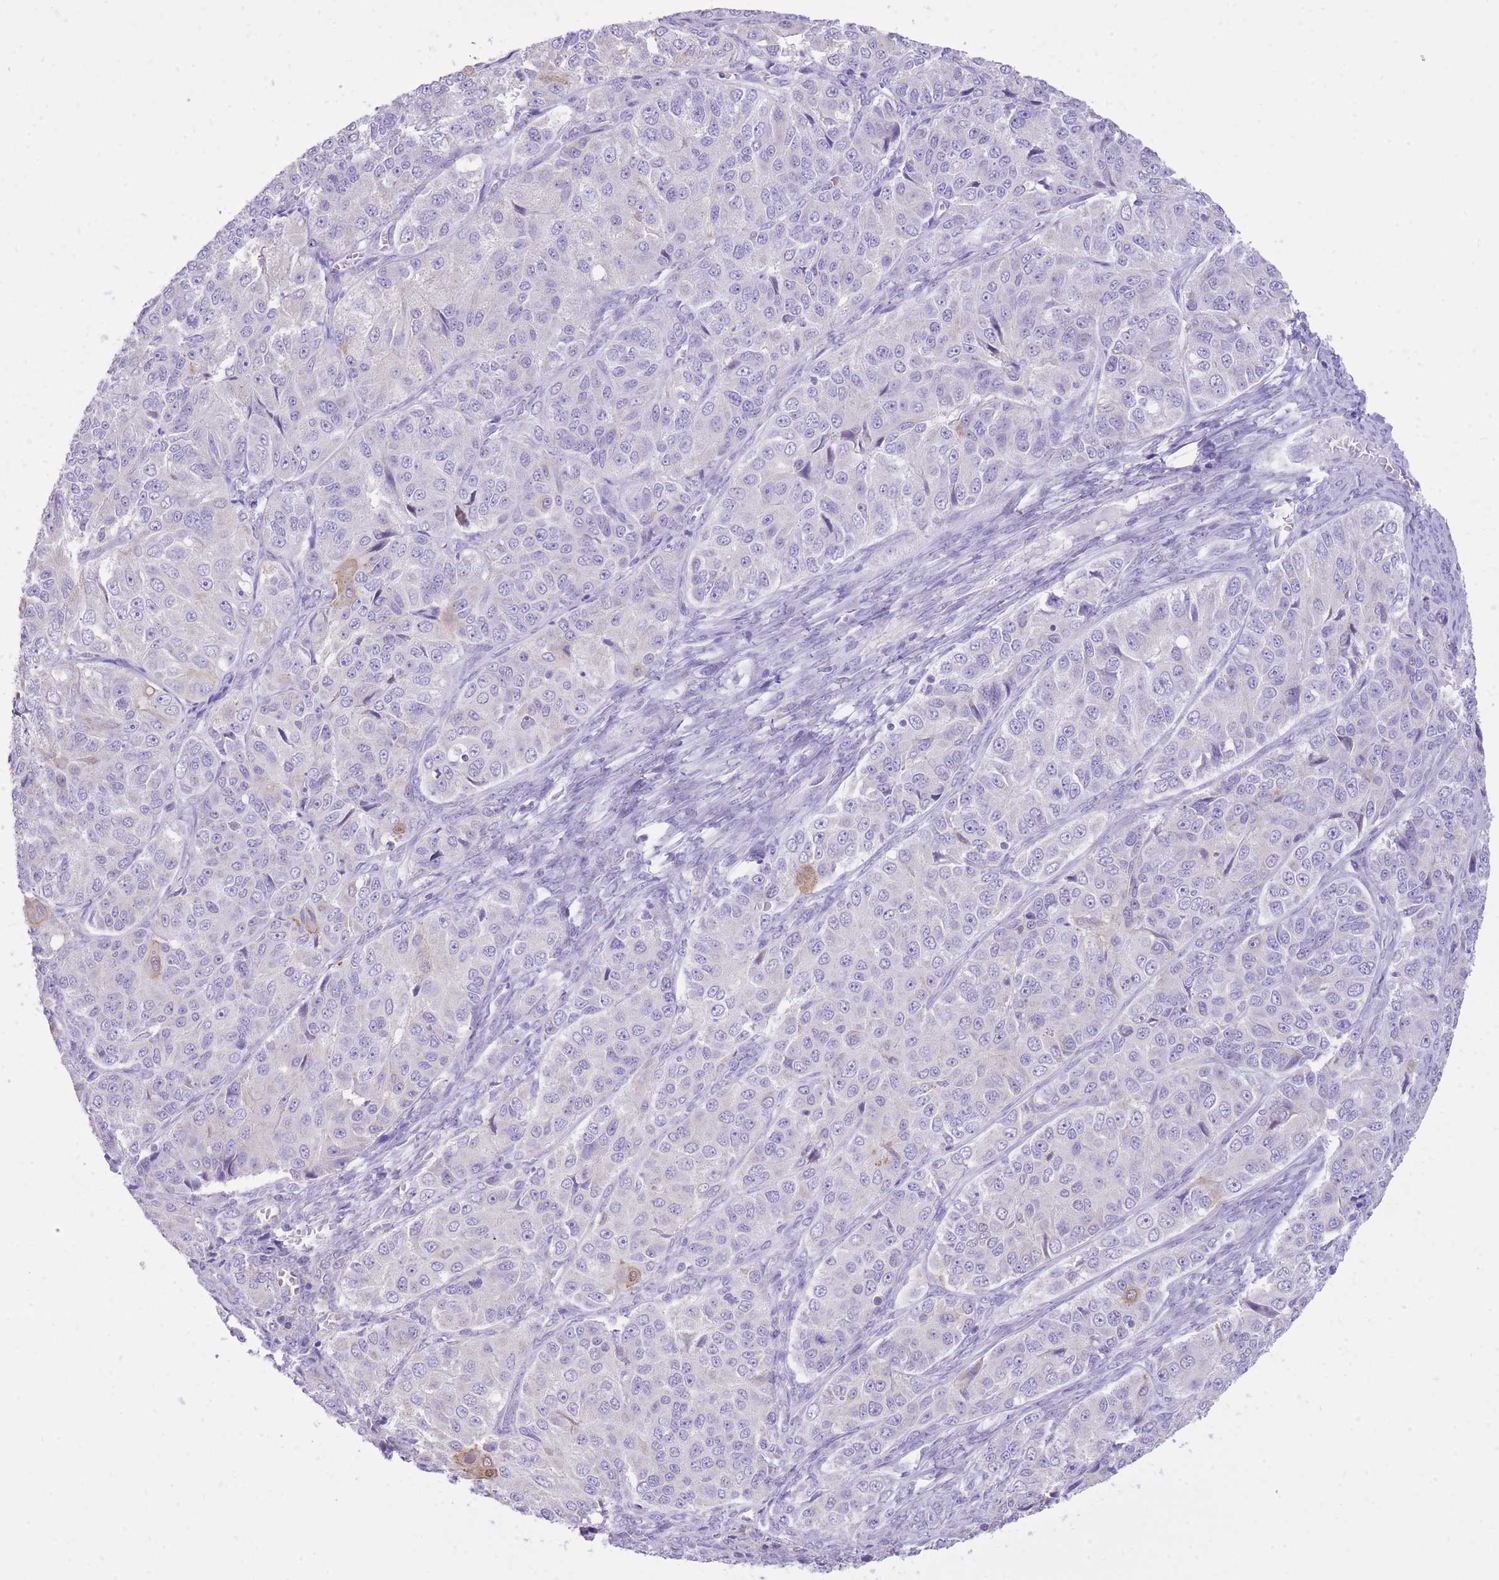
{"staining": {"intensity": "negative", "quantity": "none", "location": "none"}, "tissue": "ovarian cancer", "cell_type": "Tumor cells", "image_type": "cancer", "snomed": [{"axis": "morphology", "description": "Carcinoma, endometroid"}, {"axis": "topography", "description": "Ovary"}], "caption": "Immunohistochemistry (IHC) of human ovarian endometroid carcinoma exhibits no staining in tumor cells. (Stains: DAB (3,3'-diaminobenzidine) immunohistochemistry with hematoxylin counter stain, Microscopy: brightfield microscopy at high magnification).", "gene": "SLC4A4", "patient": {"sex": "female", "age": 51}}